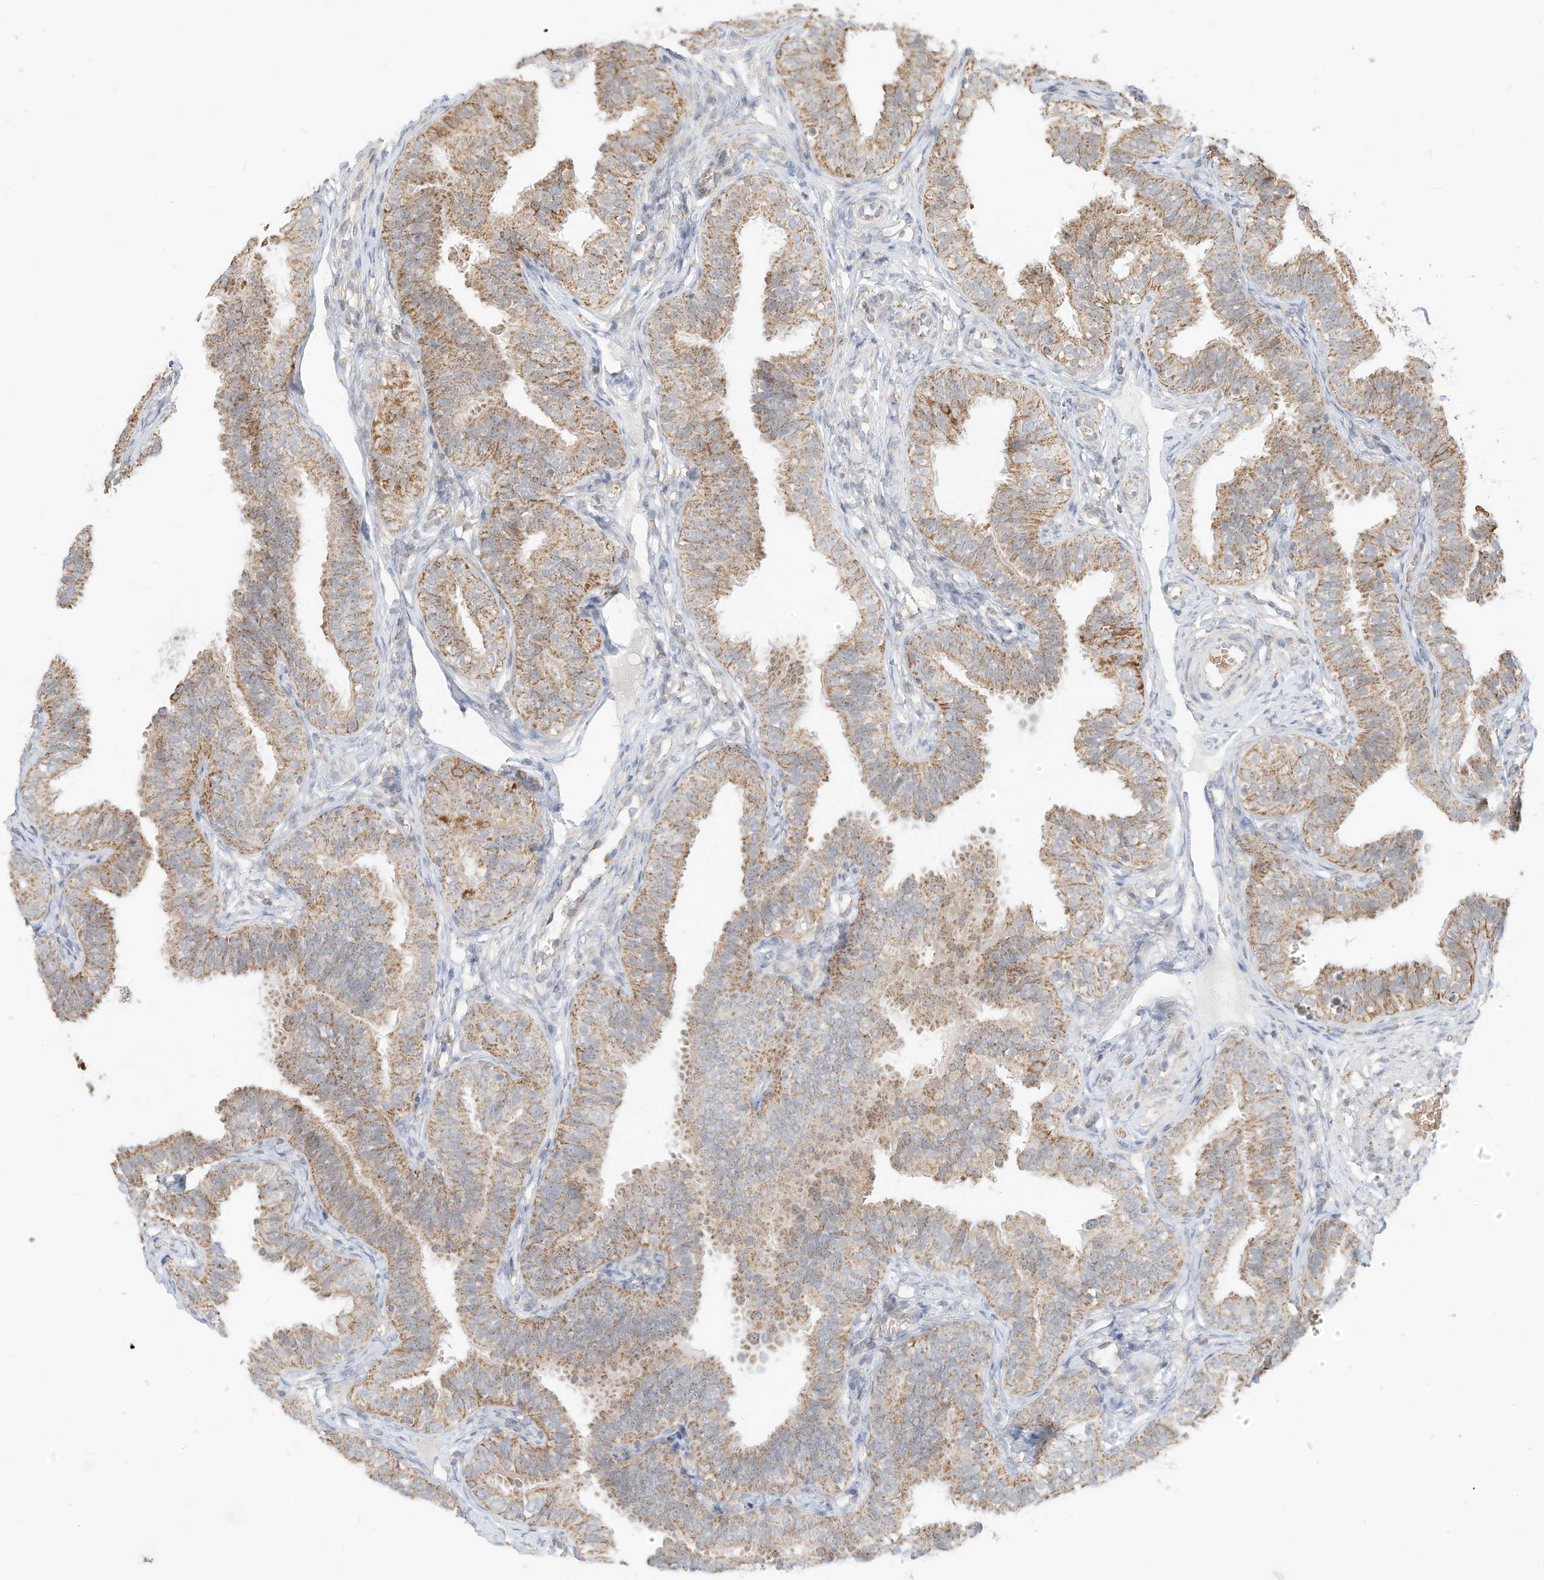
{"staining": {"intensity": "moderate", "quantity": ">75%", "location": "cytoplasmic/membranous"}, "tissue": "fallopian tube", "cell_type": "Glandular cells", "image_type": "normal", "snomed": [{"axis": "morphology", "description": "Normal tissue, NOS"}, {"axis": "topography", "description": "Fallopian tube"}], "caption": "A brown stain highlights moderate cytoplasmic/membranous expression of a protein in glandular cells of unremarkable fallopian tube. (Stains: DAB in brown, nuclei in blue, Microscopy: brightfield microscopy at high magnification).", "gene": "MTUS2", "patient": {"sex": "female", "age": 35}}